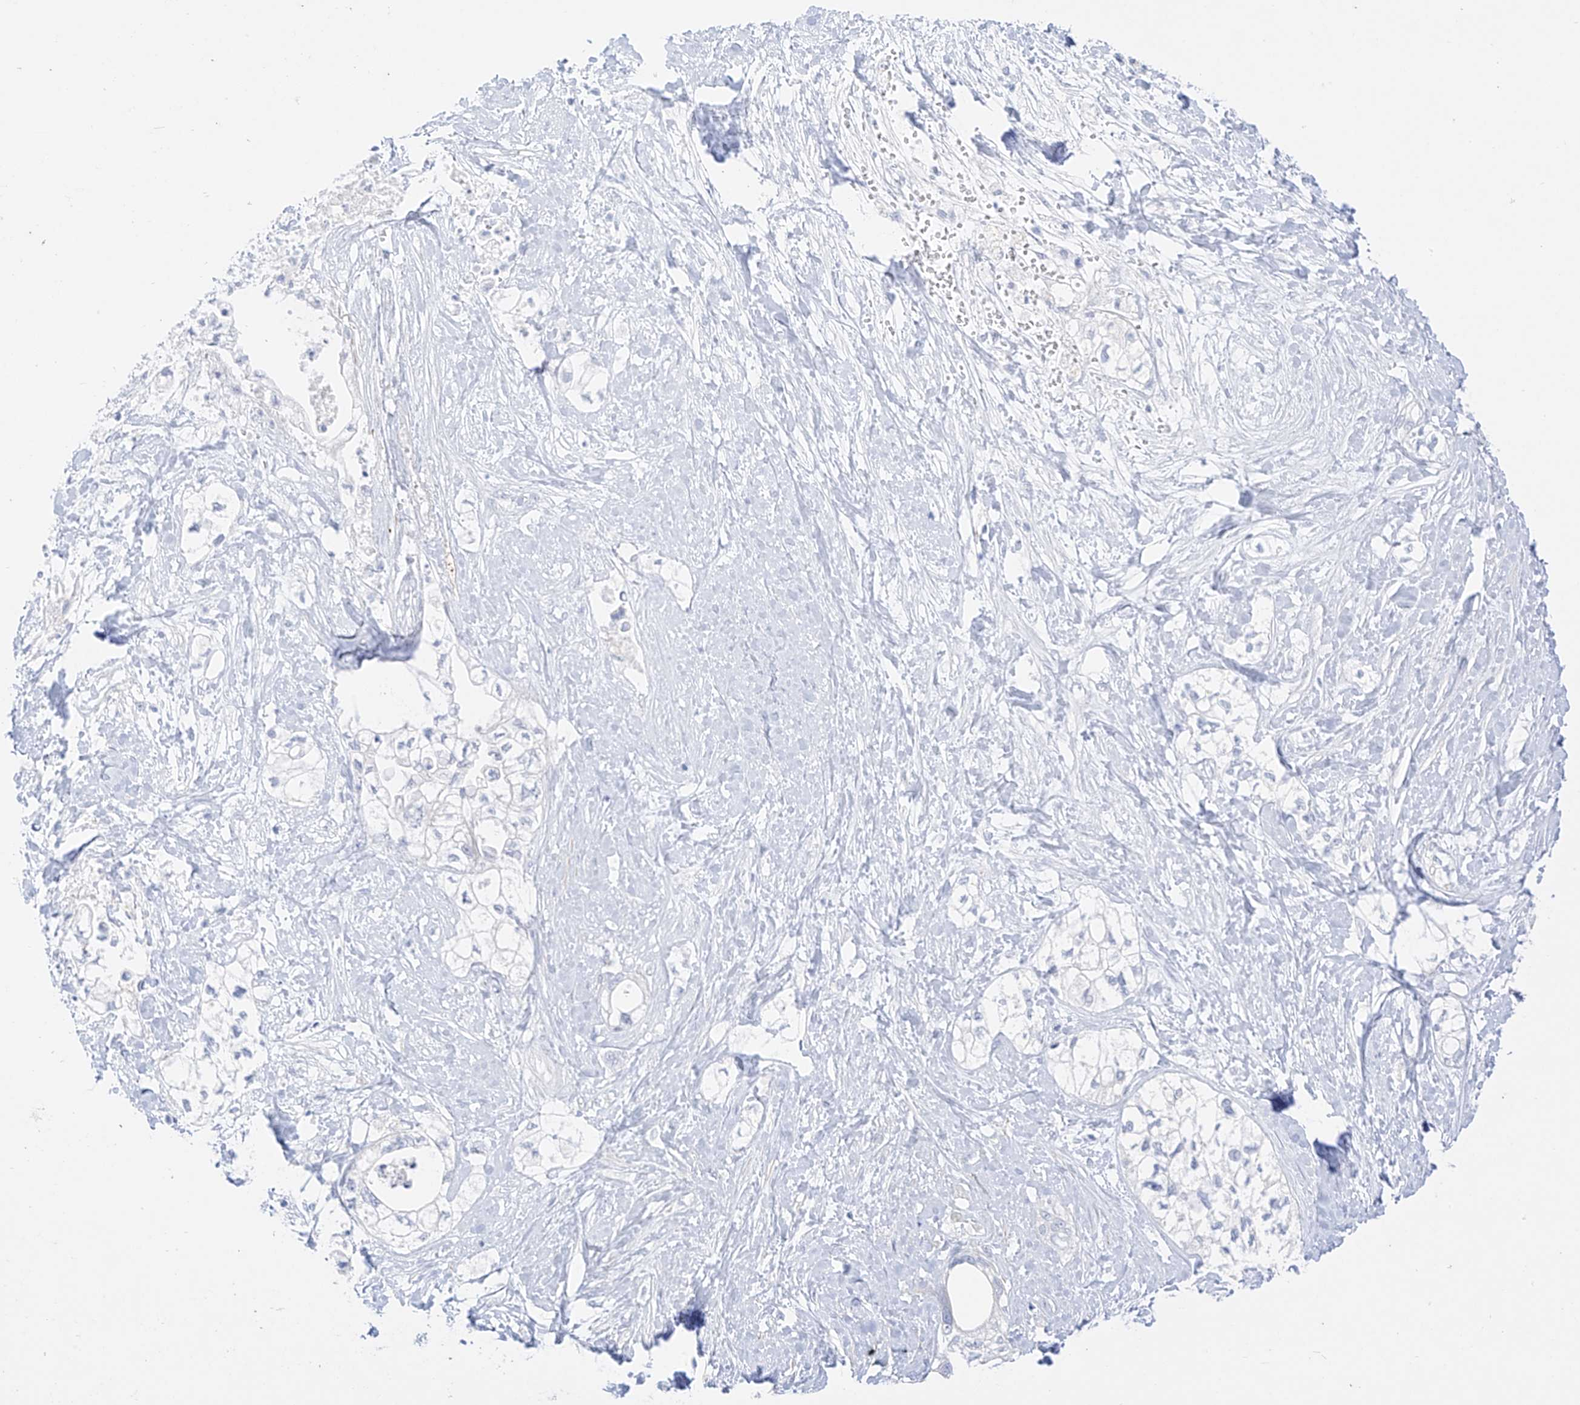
{"staining": {"intensity": "negative", "quantity": "none", "location": "none"}, "tissue": "pancreatic cancer", "cell_type": "Tumor cells", "image_type": "cancer", "snomed": [{"axis": "morphology", "description": "Adenocarcinoma, NOS"}, {"axis": "topography", "description": "Pancreas"}], "caption": "Immunohistochemistry (IHC) photomicrograph of neoplastic tissue: pancreatic adenocarcinoma stained with DAB shows no significant protein staining in tumor cells. (Stains: DAB (3,3'-diaminobenzidine) IHC with hematoxylin counter stain, Microscopy: brightfield microscopy at high magnification).", "gene": "ST3GAL5", "patient": {"sex": "male", "age": 70}}